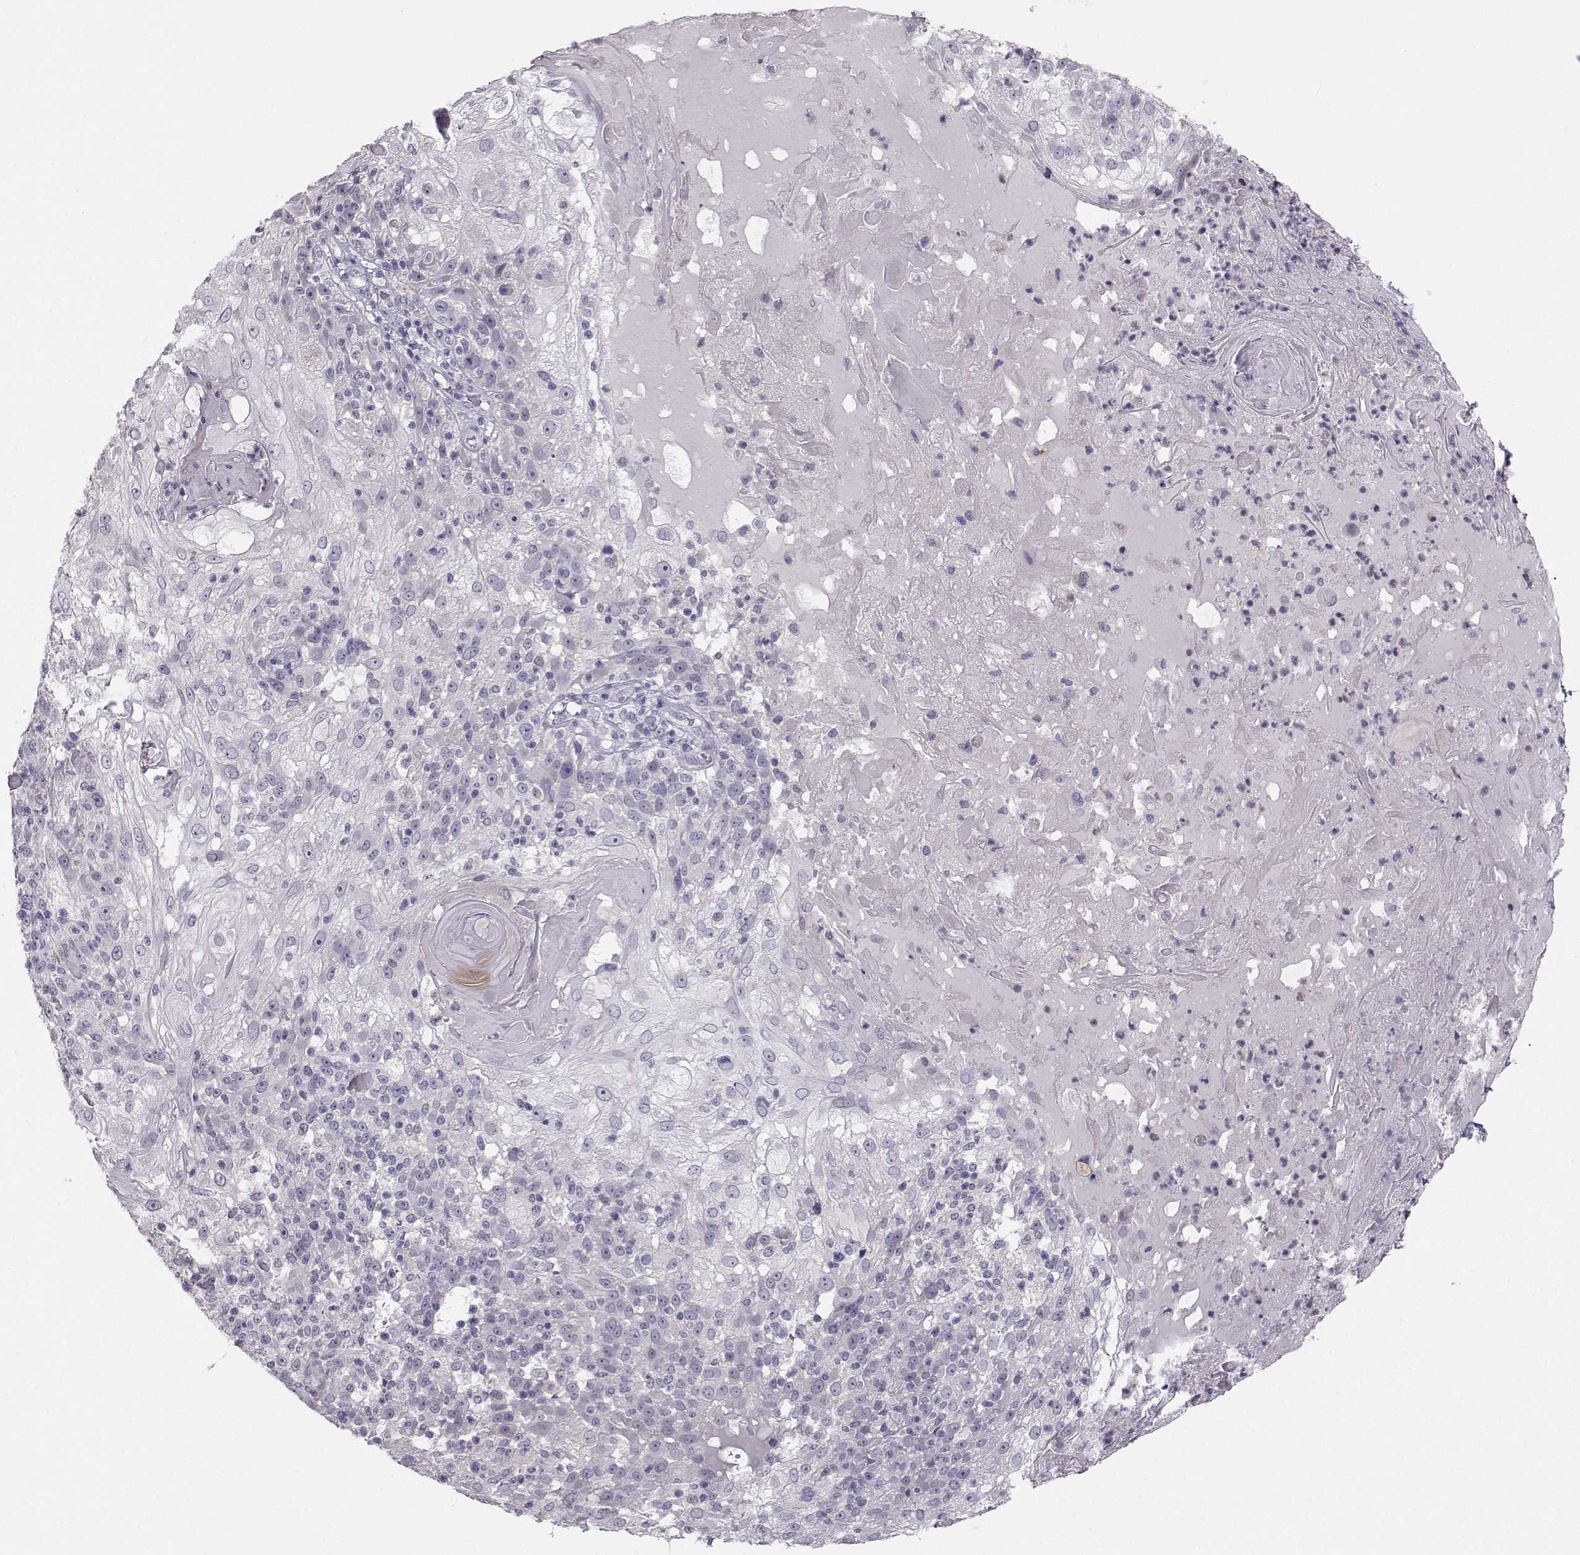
{"staining": {"intensity": "negative", "quantity": "none", "location": "none"}, "tissue": "skin cancer", "cell_type": "Tumor cells", "image_type": "cancer", "snomed": [{"axis": "morphology", "description": "Normal tissue, NOS"}, {"axis": "morphology", "description": "Squamous cell carcinoma, NOS"}, {"axis": "topography", "description": "Skin"}], "caption": "IHC photomicrograph of human squamous cell carcinoma (skin) stained for a protein (brown), which exhibits no positivity in tumor cells.", "gene": "PGM5", "patient": {"sex": "female", "age": 83}}